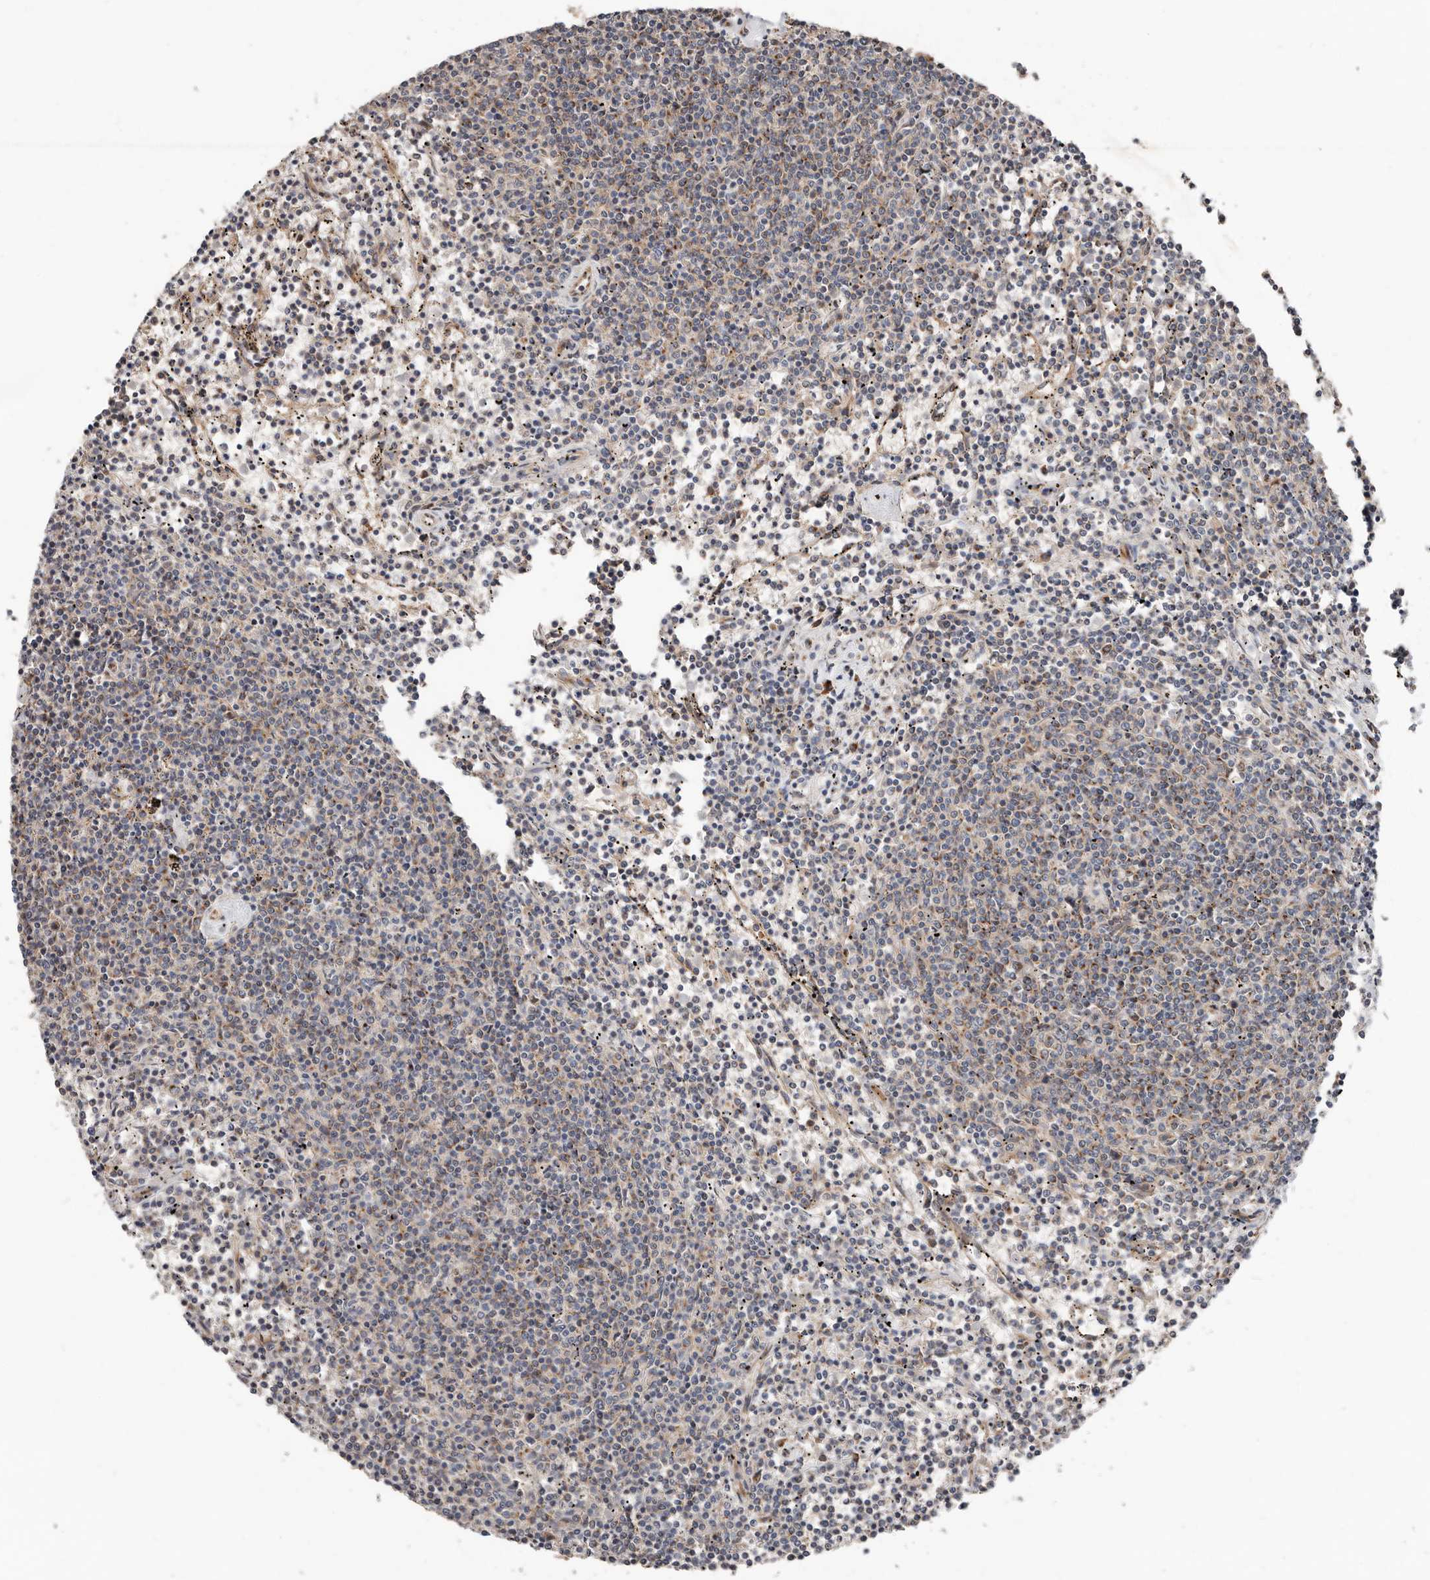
{"staining": {"intensity": "weak", "quantity": "<25%", "location": "cytoplasmic/membranous"}, "tissue": "lymphoma", "cell_type": "Tumor cells", "image_type": "cancer", "snomed": [{"axis": "morphology", "description": "Malignant lymphoma, non-Hodgkin's type, Low grade"}, {"axis": "topography", "description": "Spleen"}], "caption": "DAB (3,3'-diaminobenzidine) immunohistochemical staining of human lymphoma reveals no significant positivity in tumor cells. (Brightfield microscopy of DAB (3,3'-diaminobenzidine) immunohistochemistry at high magnification).", "gene": "COG1", "patient": {"sex": "female", "age": 50}}